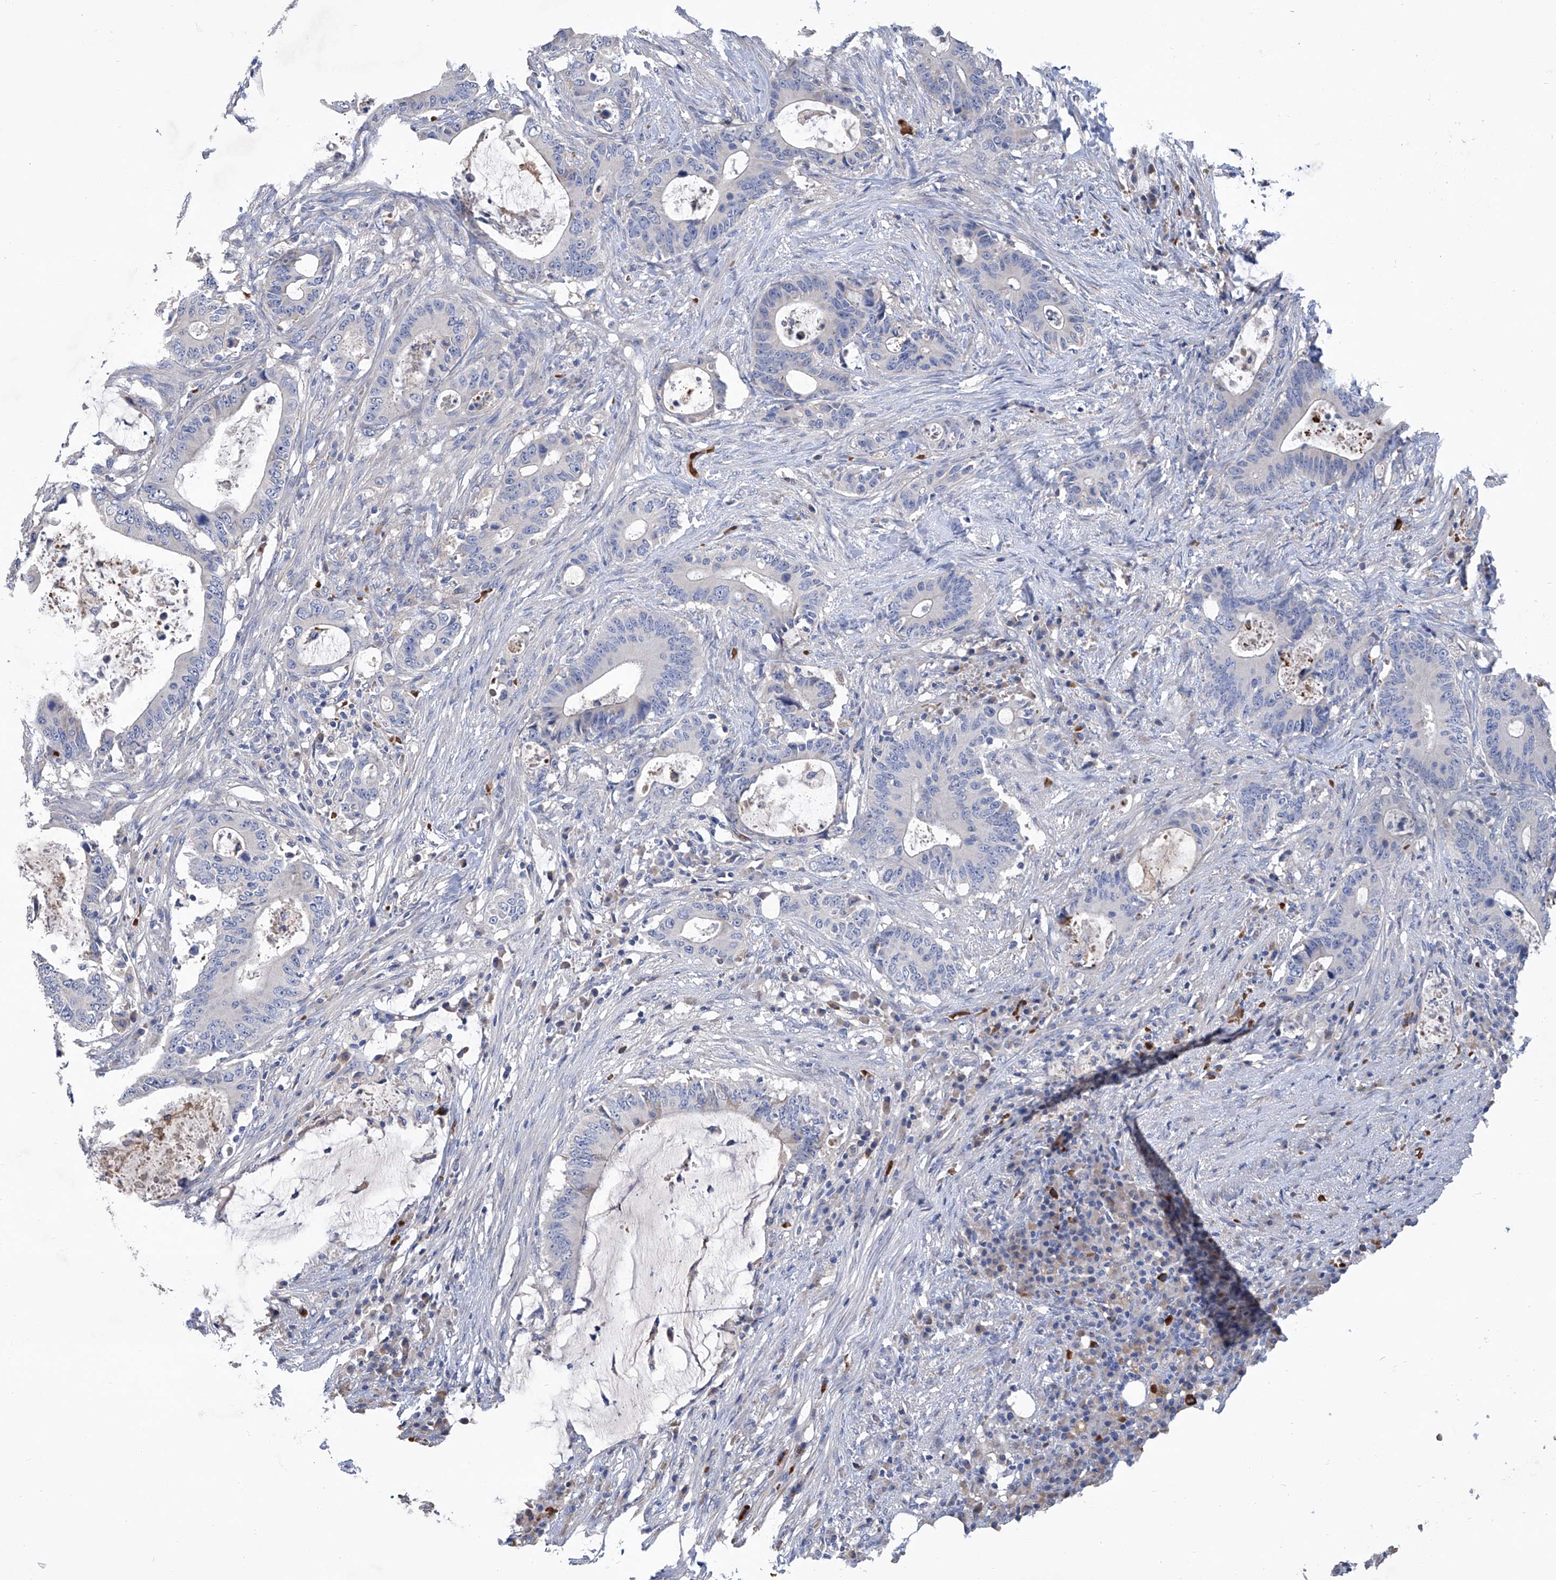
{"staining": {"intensity": "negative", "quantity": "none", "location": "none"}, "tissue": "colorectal cancer", "cell_type": "Tumor cells", "image_type": "cancer", "snomed": [{"axis": "morphology", "description": "Adenocarcinoma, NOS"}, {"axis": "topography", "description": "Colon"}], "caption": "Tumor cells are negative for protein expression in human colorectal adenocarcinoma.", "gene": "GPT", "patient": {"sex": "male", "age": 83}}